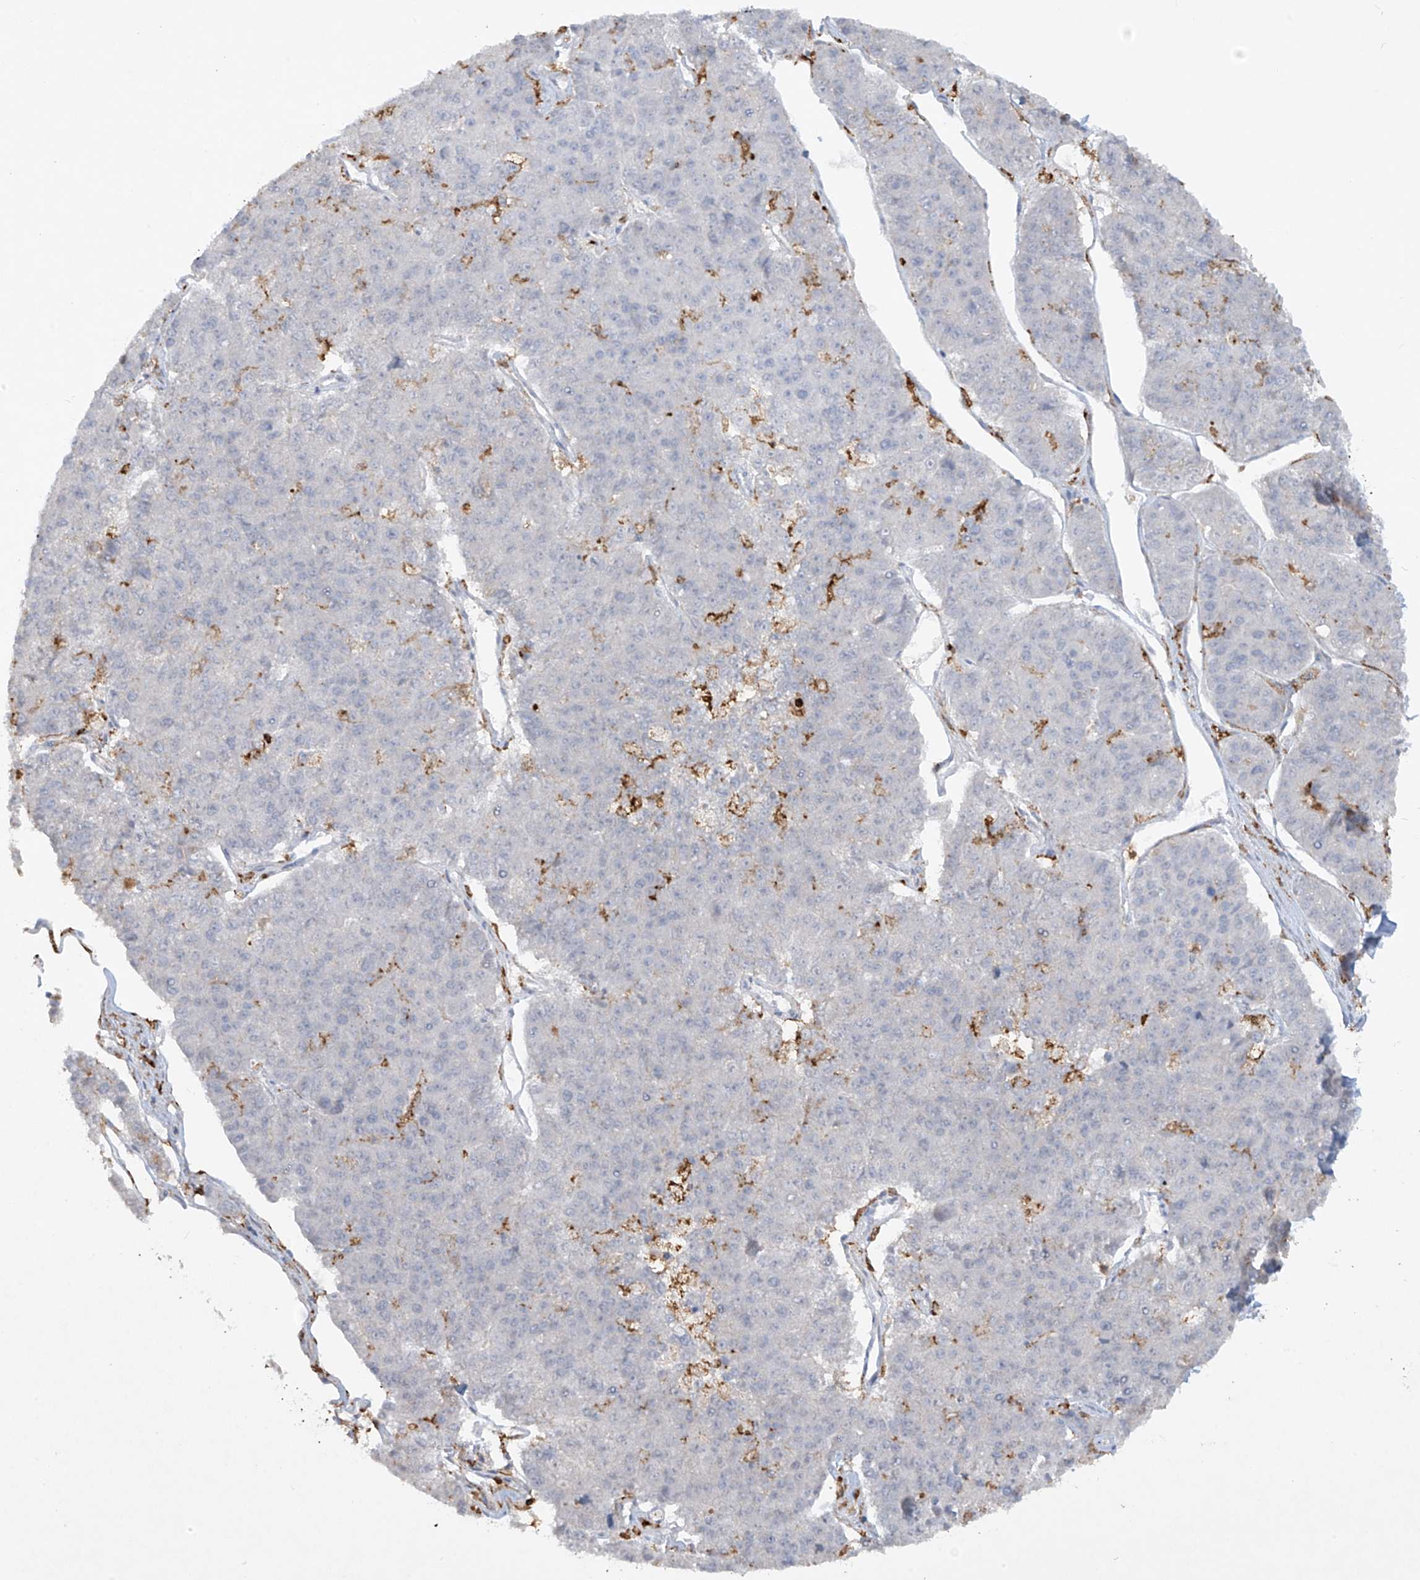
{"staining": {"intensity": "negative", "quantity": "none", "location": "none"}, "tissue": "pancreatic cancer", "cell_type": "Tumor cells", "image_type": "cancer", "snomed": [{"axis": "morphology", "description": "Adenocarcinoma, NOS"}, {"axis": "topography", "description": "Pancreas"}], "caption": "Immunohistochemical staining of pancreatic cancer (adenocarcinoma) exhibits no significant positivity in tumor cells.", "gene": "FCGR3A", "patient": {"sex": "male", "age": 50}}